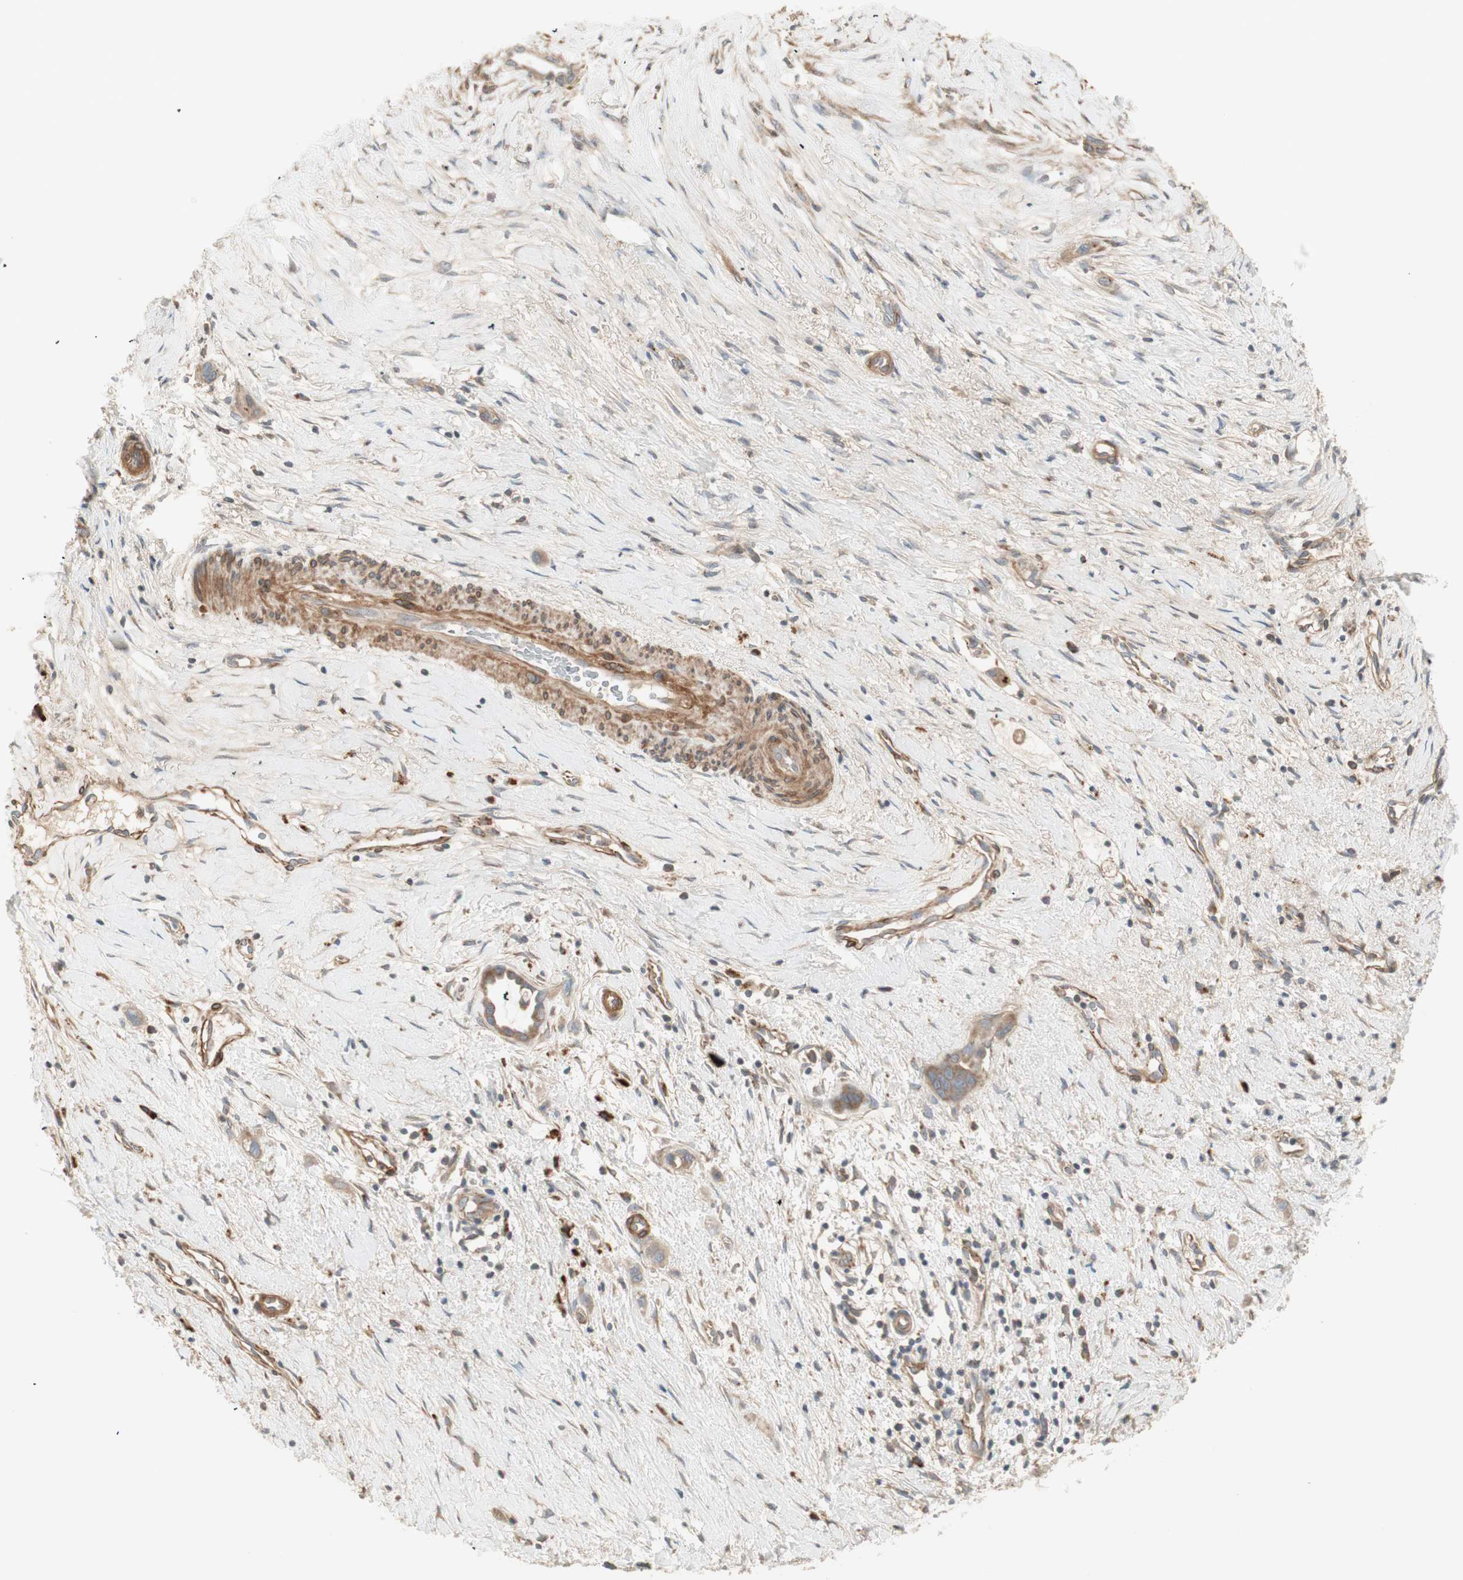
{"staining": {"intensity": "weak", "quantity": ">75%", "location": "cytoplasmic/membranous"}, "tissue": "liver cancer", "cell_type": "Tumor cells", "image_type": "cancer", "snomed": [{"axis": "morphology", "description": "Cholangiocarcinoma"}, {"axis": "topography", "description": "Liver"}], "caption": "A low amount of weak cytoplasmic/membranous expression is appreciated in approximately >75% of tumor cells in liver cancer (cholangiocarcinoma) tissue. Immunohistochemistry stains the protein in brown and the nuclei are stained blue.", "gene": "SFRP1", "patient": {"sex": "female", "age": 65}}